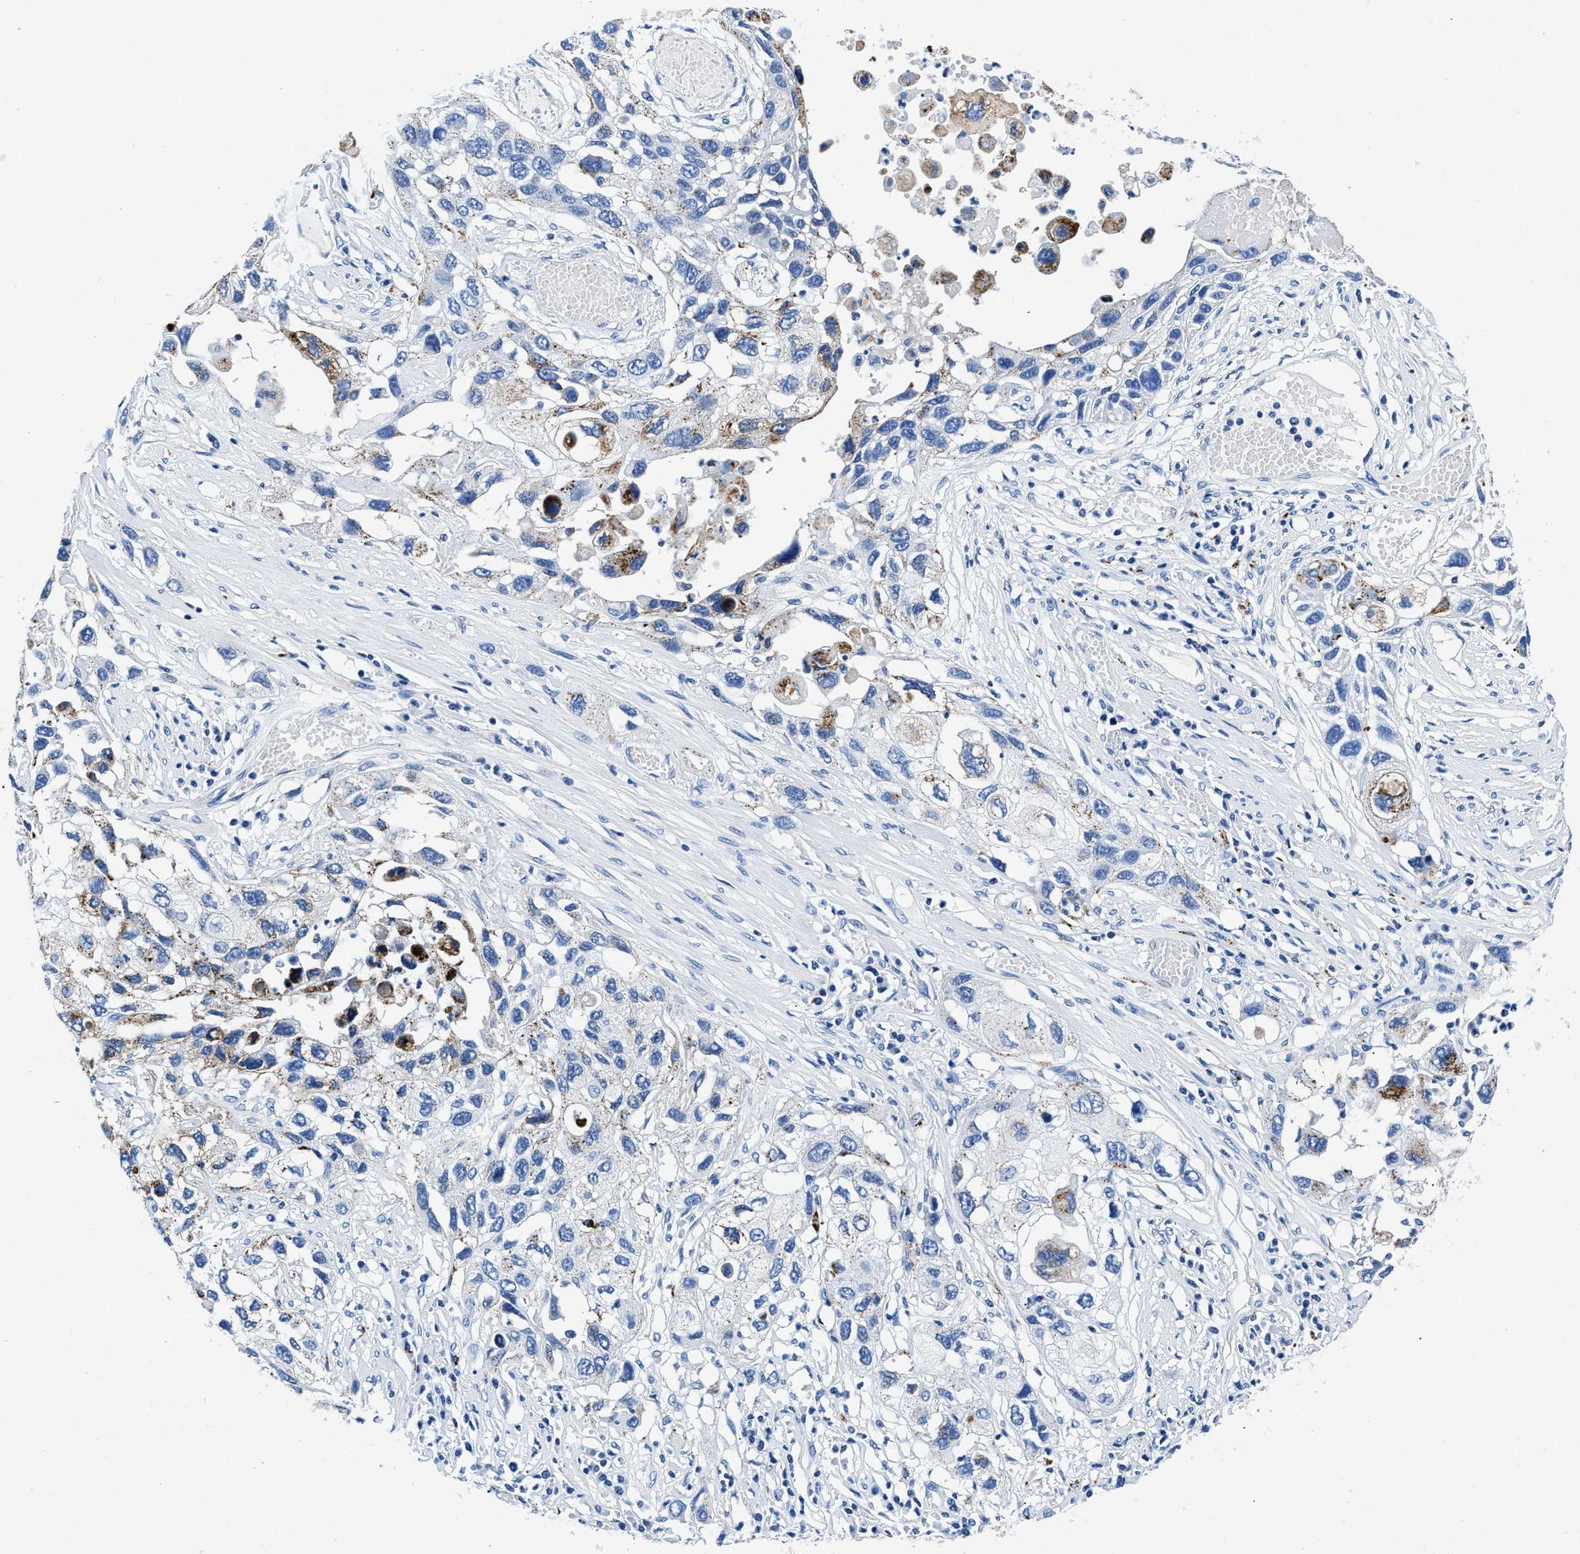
{"staining": {"intensity": "moderate", "quantity": "<25%", "location": "cytoplasmic/membranous"}, "tissue": "lung cancer", "cell_type": "Tumor cells", "image_type": "cancer", "snomed": [{"axis": "morphology", "description": "Squamous cell carcinoma, NOS"}, {"axis": "topography", "description": "Lung"}], "caption": "Tumor cells reveal moderate cytoplasmic/membranous expression in about <25% of cells in lung cancer (squamous cell carcinoma).", "gene": "OR14K1", "patient": {"sex": "male", "age": 71}}